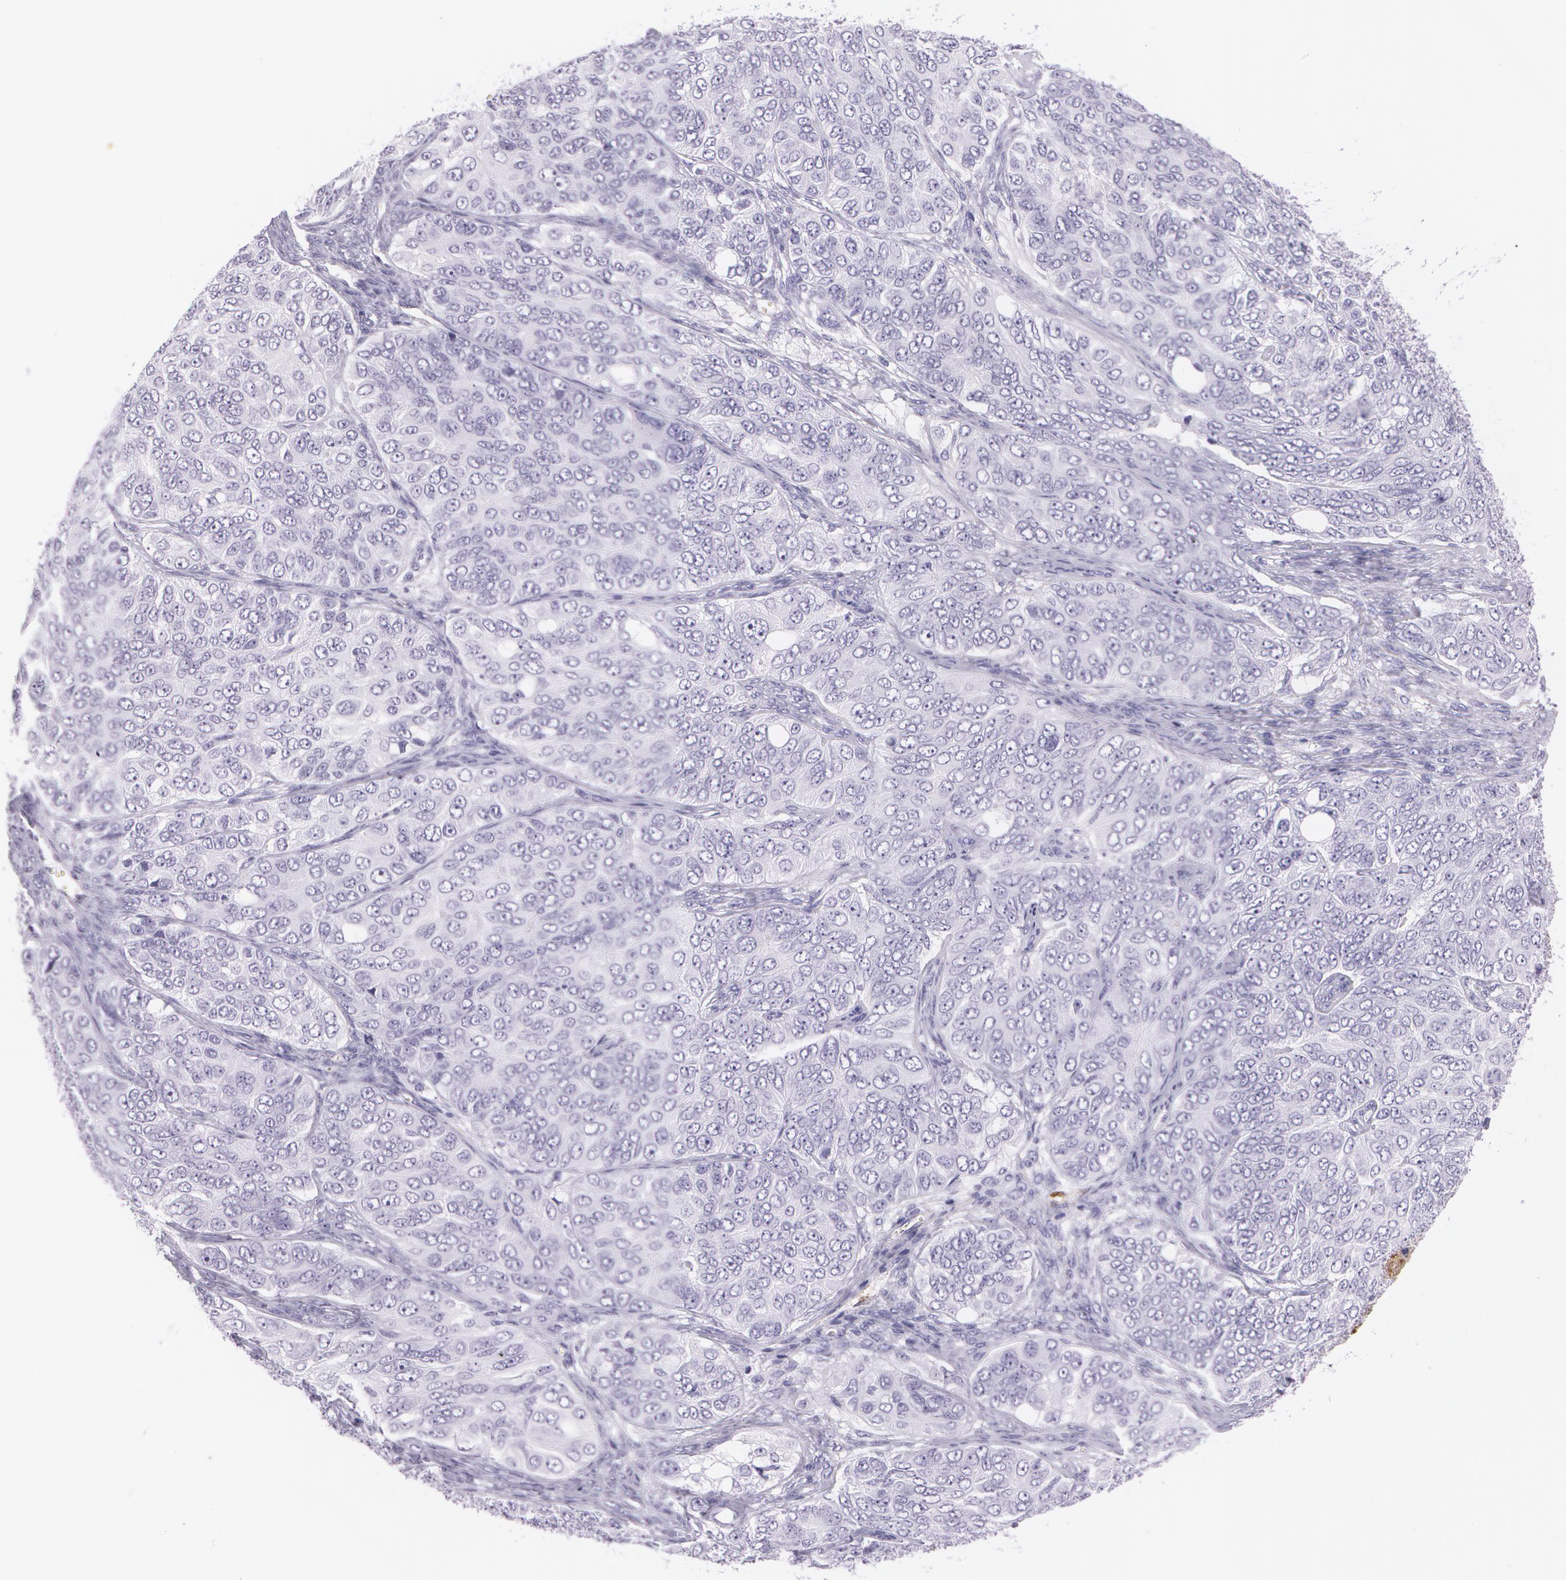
{"staining": {"intensity": "negative", "quantity": "none", "location": "none"}, "tissue": "ovarian cancer", "cell_type": "Tumor cells", "image_type": "cancer", "snomed": [{"axis": "morphology", "description": "Carcinoma, endometroid"}, {"axis": "topography", "description": "Ovary"}], "caption": "Micrograph shows no protein positivity in tumor cells of endometroid carcinoma (ovarian) tissue.", "gene": "SNCG", "patient": {"sex": "female", "age": 51}}